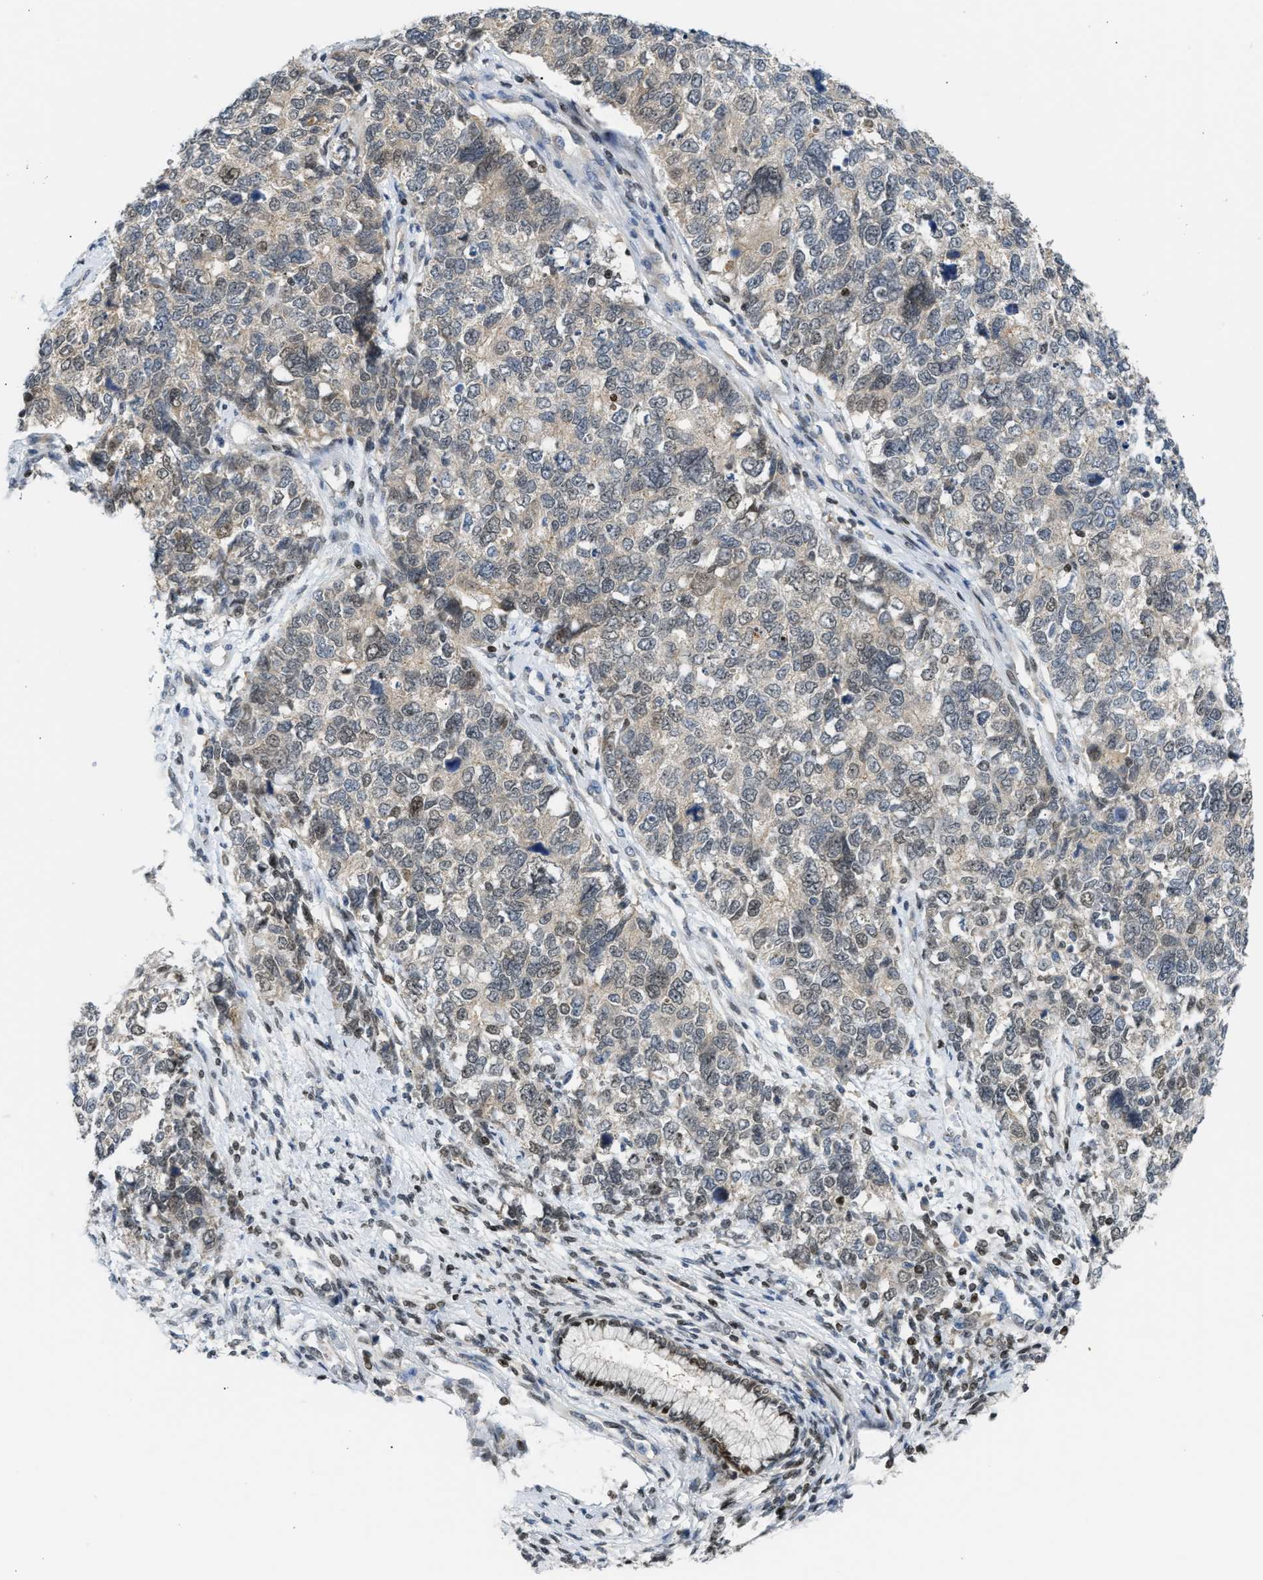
{"staining": {"intensity": "weak", "quantity": "<25%", "location": "cytoplasmic/membranous,nuclear"}, "tissue": "cervical cancer", "cell_type": "Tumor cells", "image_type": "cancer", "snomed": [{"axis": "morphology", "description": "Squamous cell carcinoma, NOS"}, {"axis": "topography", "description": "Cervix"}], "caption": "High power microscopy photomicrograph of an immunohistochemistry micrograph of cervical squamous cell carcinoma, revealing no significant staining in tumor cells. (Stains: DAB (3,3'-diaminobenzidine) immunohistochemistry with hematoxylin counter stain, Microscopy: brightfield microscopy at high magnification).", "gene": "NPS", "patient": {"sex": "female", "age": 63}}